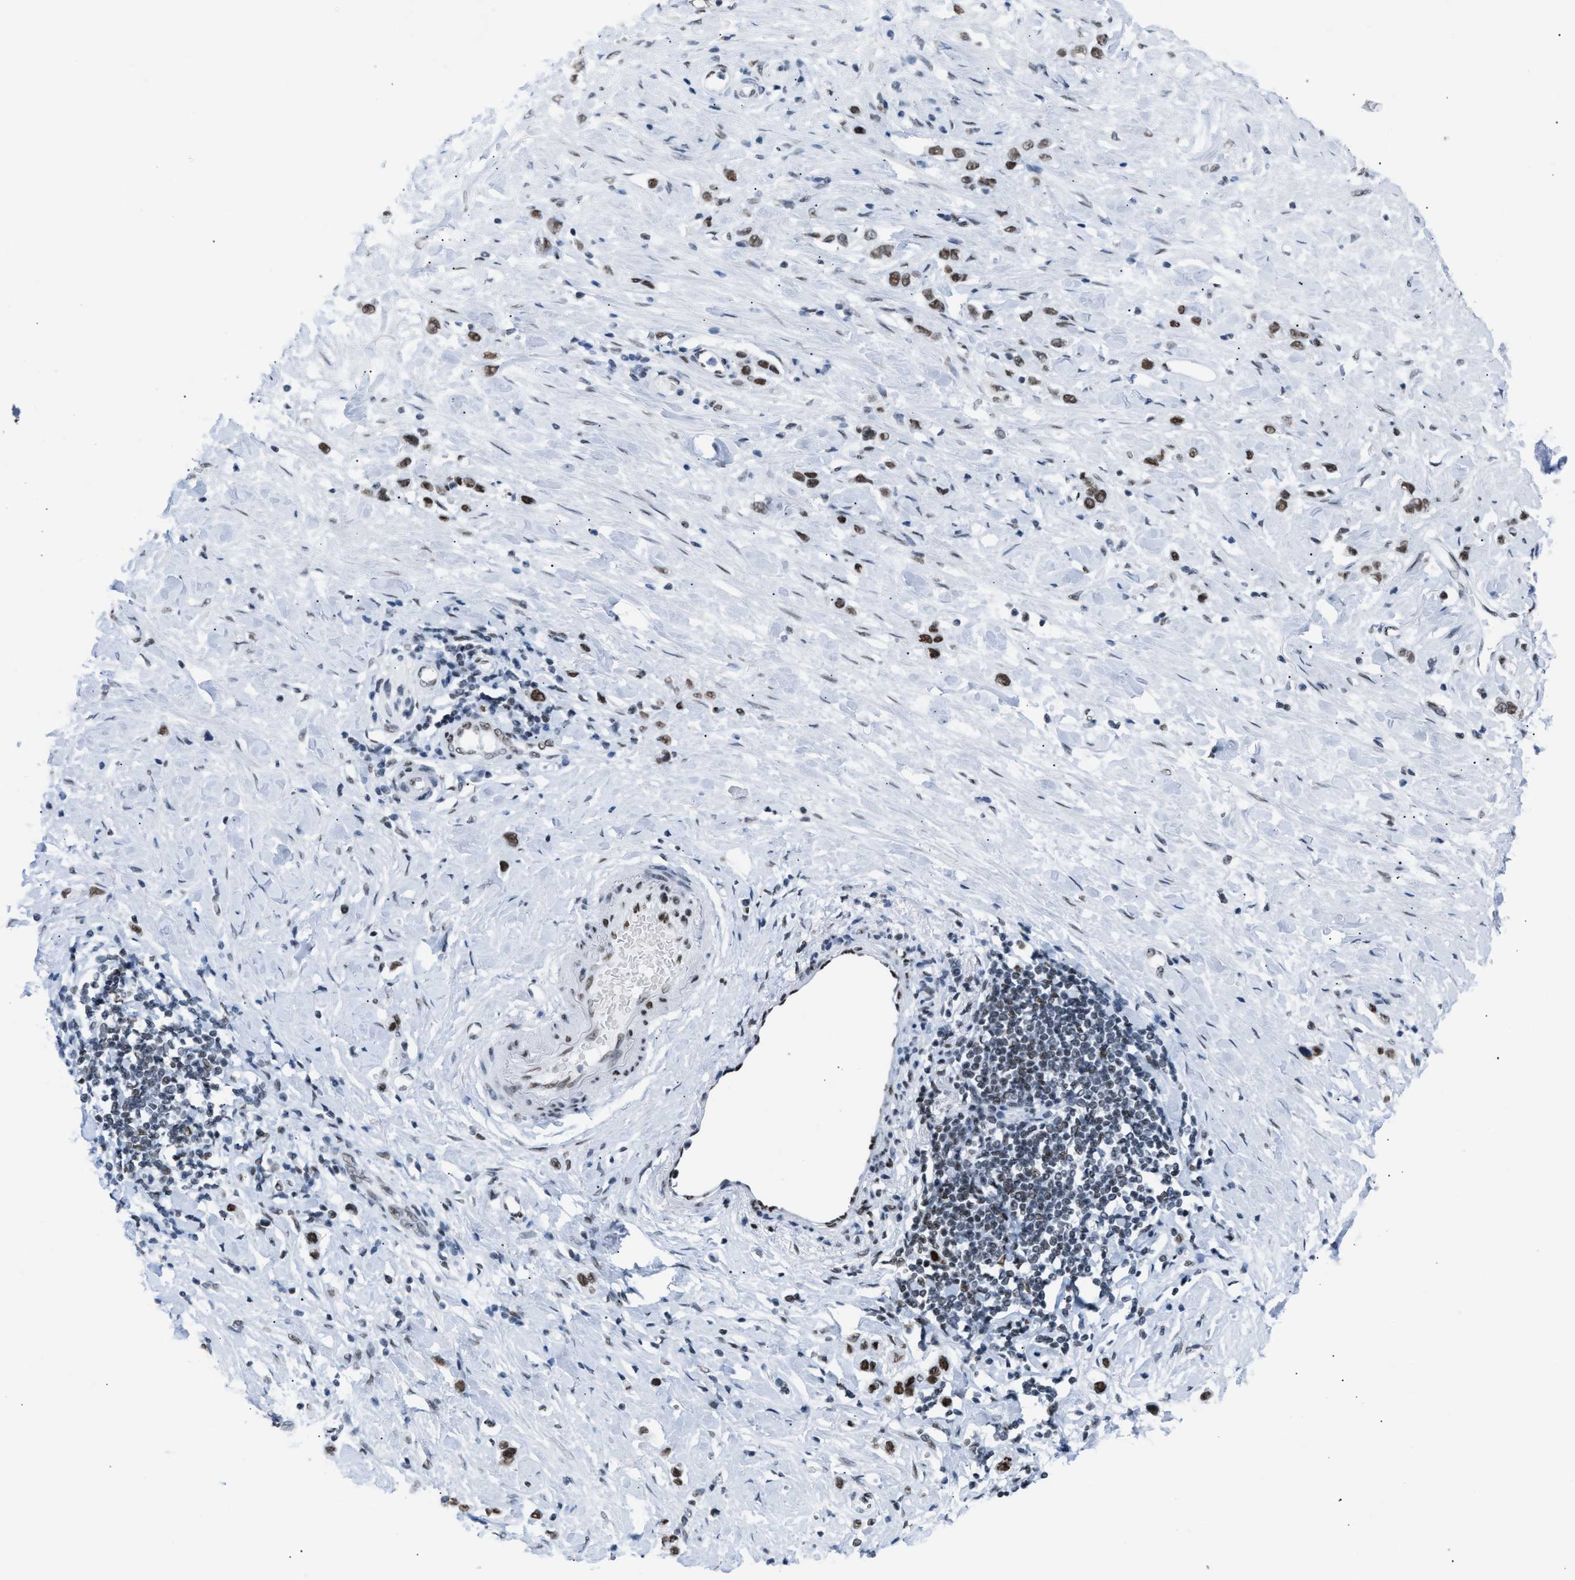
{"staining": {"intensity": "moderate", "quantity": ">75%", "location": "nuclear"}, "tissue": "stomach cancer", "cell_type": "Tumor cells", "image_type": "cancer", "snomed": [{"axis": "morphology", "description": "Adenocarcinoma, NOS"}, {"axis": "topography", "description": "Stomach"}], "caption": "Immunohistochemical staining of human stomach cancer displays moderate nuclear protein expression in about >75% of tumor cells.", "gene": "CCAR2", "patient": {"sex": "female", "age": 65}}